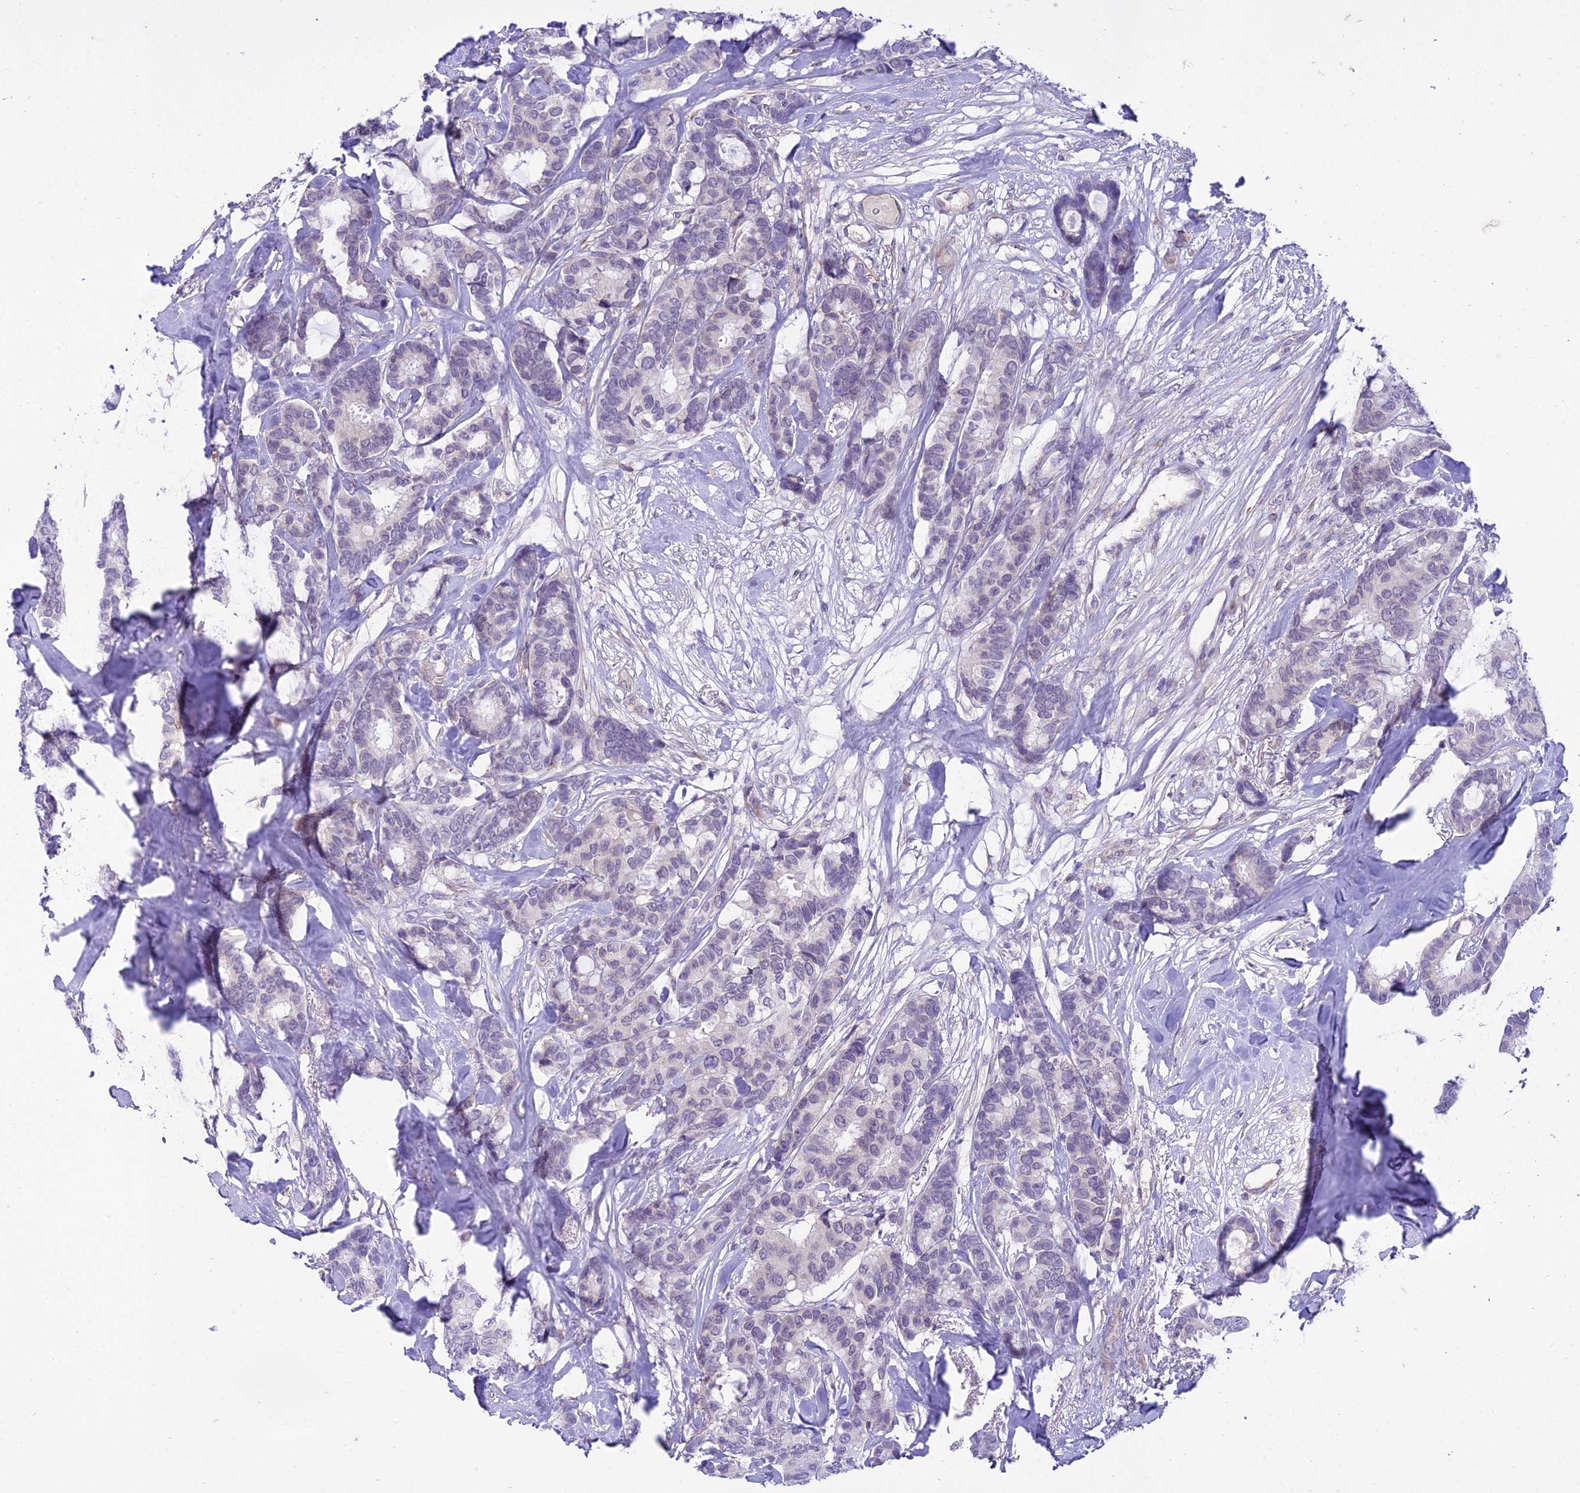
{"staining": {"intensity": "negative", "quantity": "none", "location": "none"}, "tissue": "breast cancer", "cell_type": "Tumor cells", "image_type": "cancer", "snomed": [{"axis": "morphology", "description": "Duct carcinoma"}, {"axis": "topography", "description": "Breast"}], "caption": "This histopathology image is of breast invasive ductal carcinoma stained with immunohistochemistry (IHC) to label a protein in brown with the nuclei are counter-stained blue. There is no positivity in tumor cells.", "gene": "NEURL2", "patient": {"sex": "female", "age": 87}}